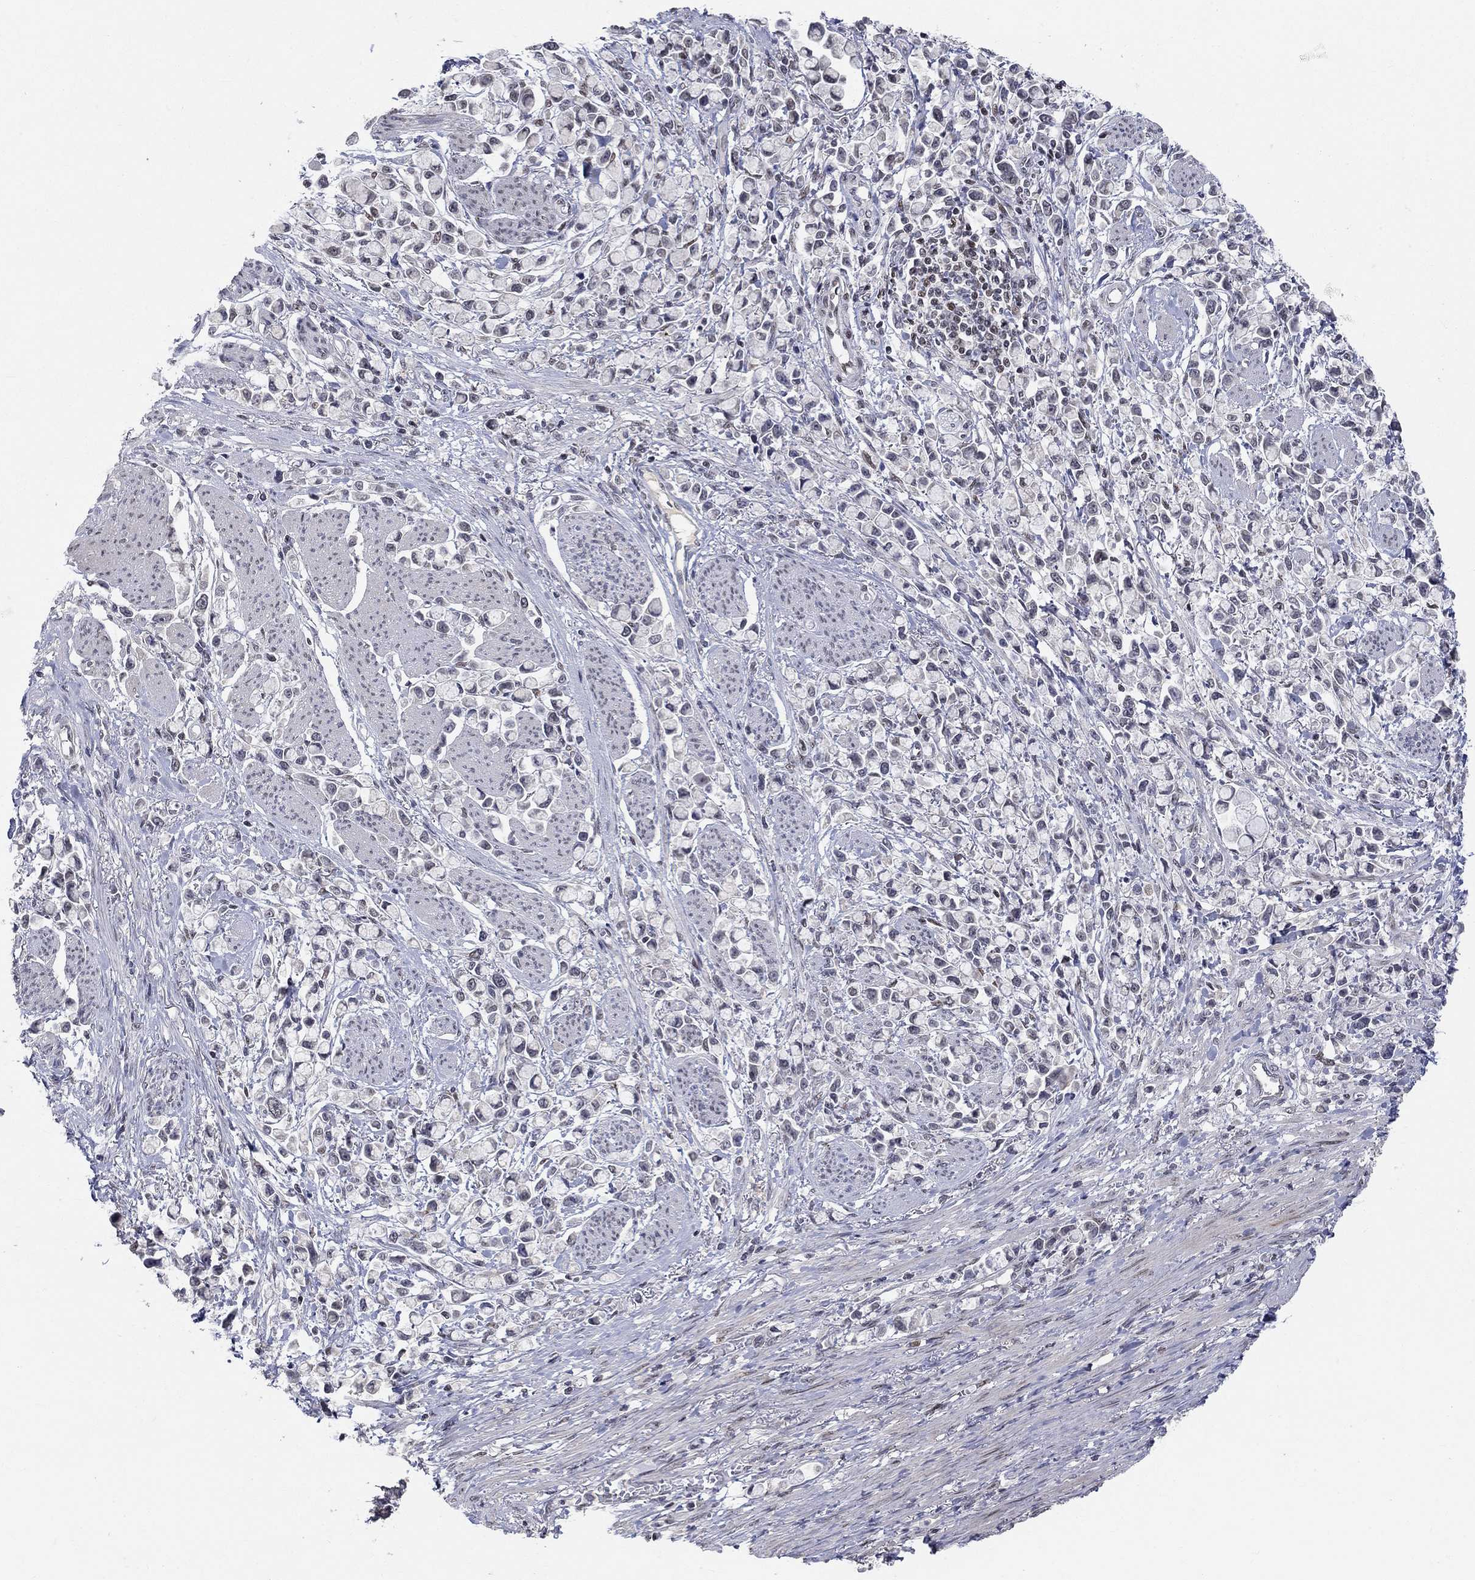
{"staining": {"intensity": "moderate", "quantity": "<25%", "location": "nuclear"}, "tissue": "stomach cancer", "cell_type": "Tumor cells", "image_type": "cancer", "snomed": [{"axis": "morphology", "description": "Adenocarcinoma, NOS"}, {"axis": "topography", "description": "Stomach"}], "caption": "High-power microscopy captured an immunohistochemistry (IHC) micrograph of stomach cancer (adenocarcinoma), revealing moderate nuclear staining in approximately <25% of tumor cells.", "gene": "KLF12", "patient": {"sex": "female", "age": 81}}